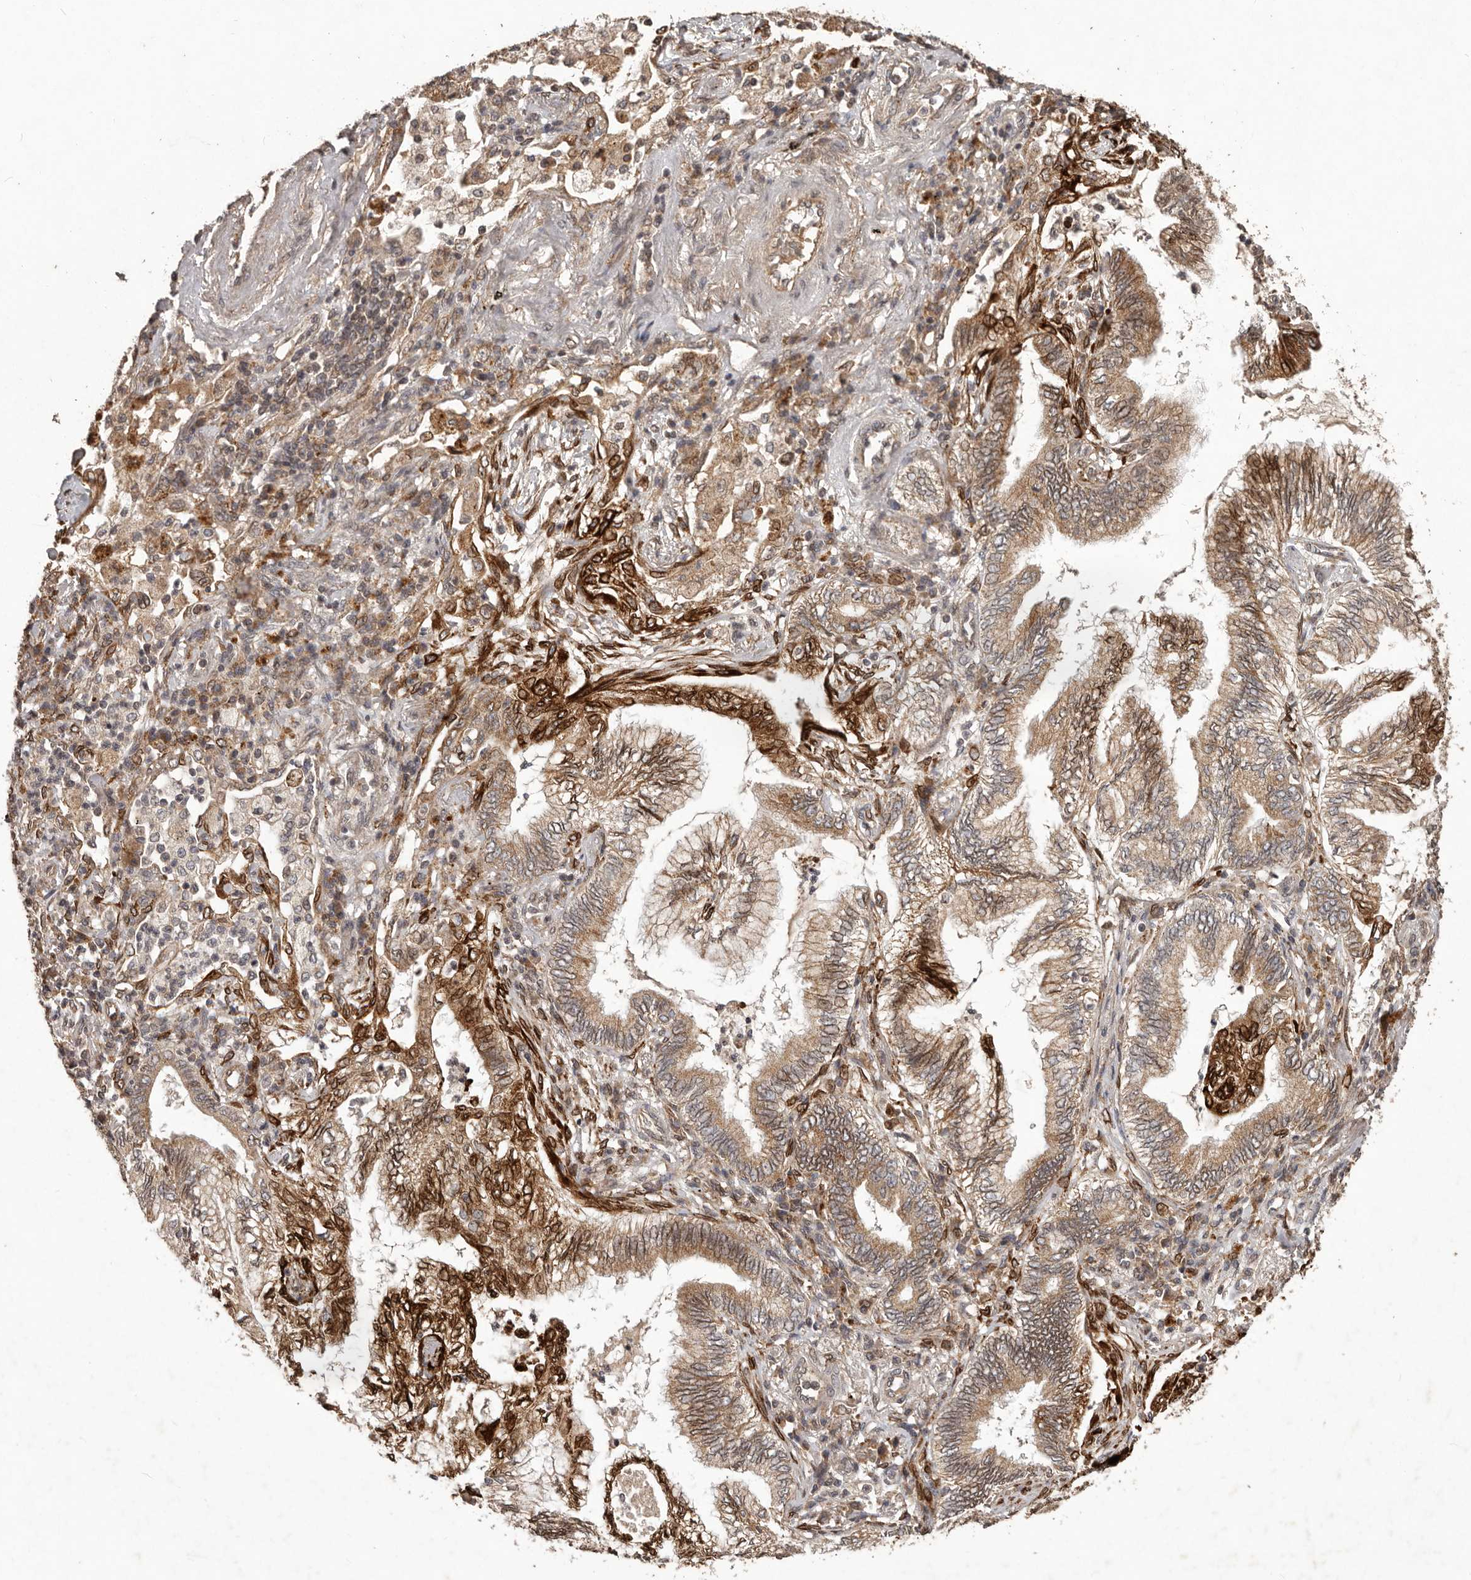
{"staining": {"intensity": "moderate", "quantity": ">75%", "location": "cytoplasmic/membranous"}, "tissue": "lung cancer", "cell_type": "Tumor cells", "image_type": "cancer", "snomed": [{"axis": "morphology", "description": "Normal tissue, NOS"}, {"axis": "morphology", "description": "Adenocarcinoma, NOS"}, {"axis": "topography", "description": "Bronchus"}, {"axis": "topography", "description": "Lung"}], "caption": "Immunohistochemical staining of lung cancer (adenocarcinoma) displays medium levels of moderate cytoplasmic/membranous protein staining in approximately >75% of tumor cells.", "gene": "PLOD2", "patient": {"sex": "female", "age": 70}}